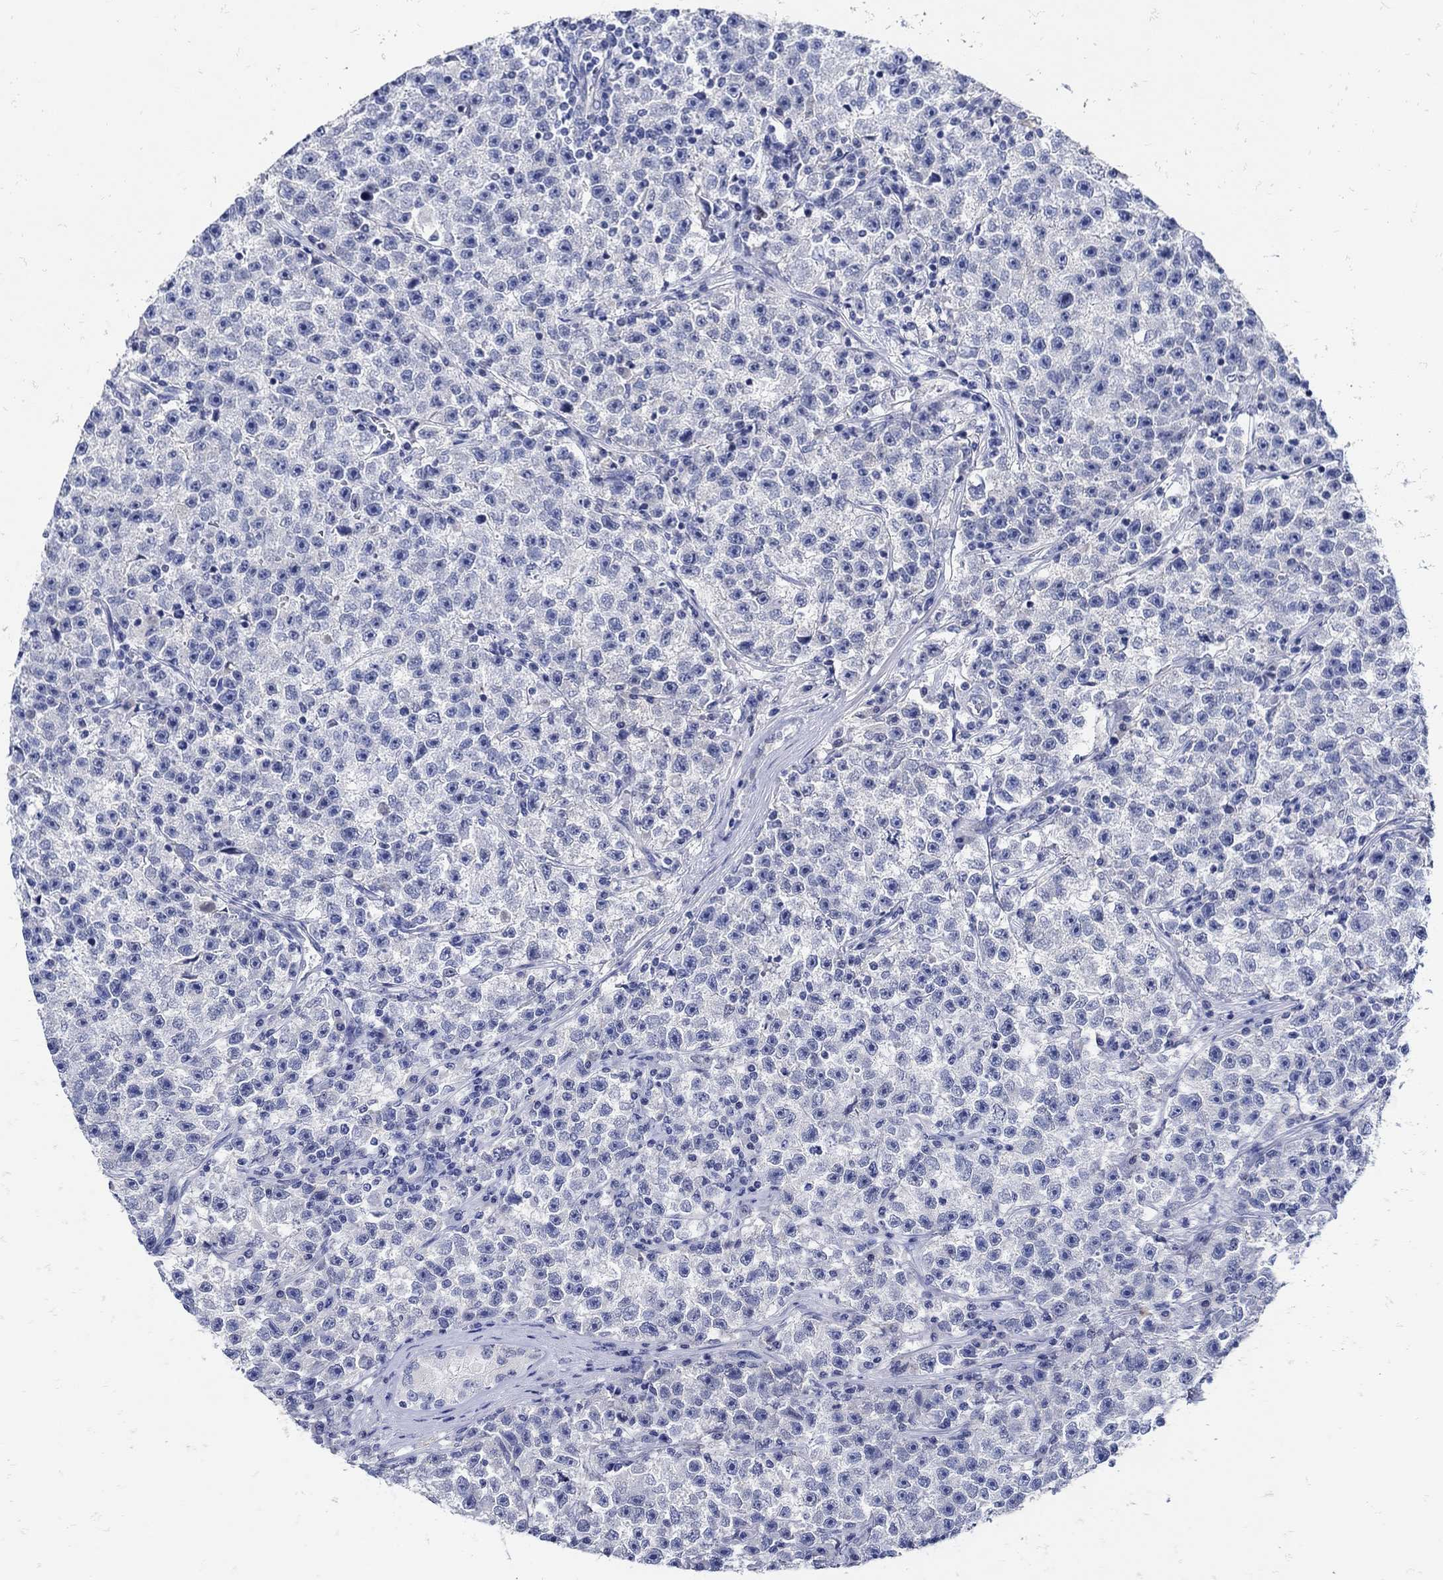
{"staining": {"intensity": "negative", "quantity": "none", "location": "none"}, "tissue": "testis cancer", "cell_type": "Tumor cells", "image_type": "cancer", "snomed": [{"axis": "morphology", "description": "Seminoma, NOS"}, {"axis": "topography", "description": "Testis"}], "caption": "Testis cancer (seminoma) stained for a protein using immunohistochemistry exhibits no positivity tumor cells.", "gene": "NOS1", "patient": {"sex": "male", "age": 22}}